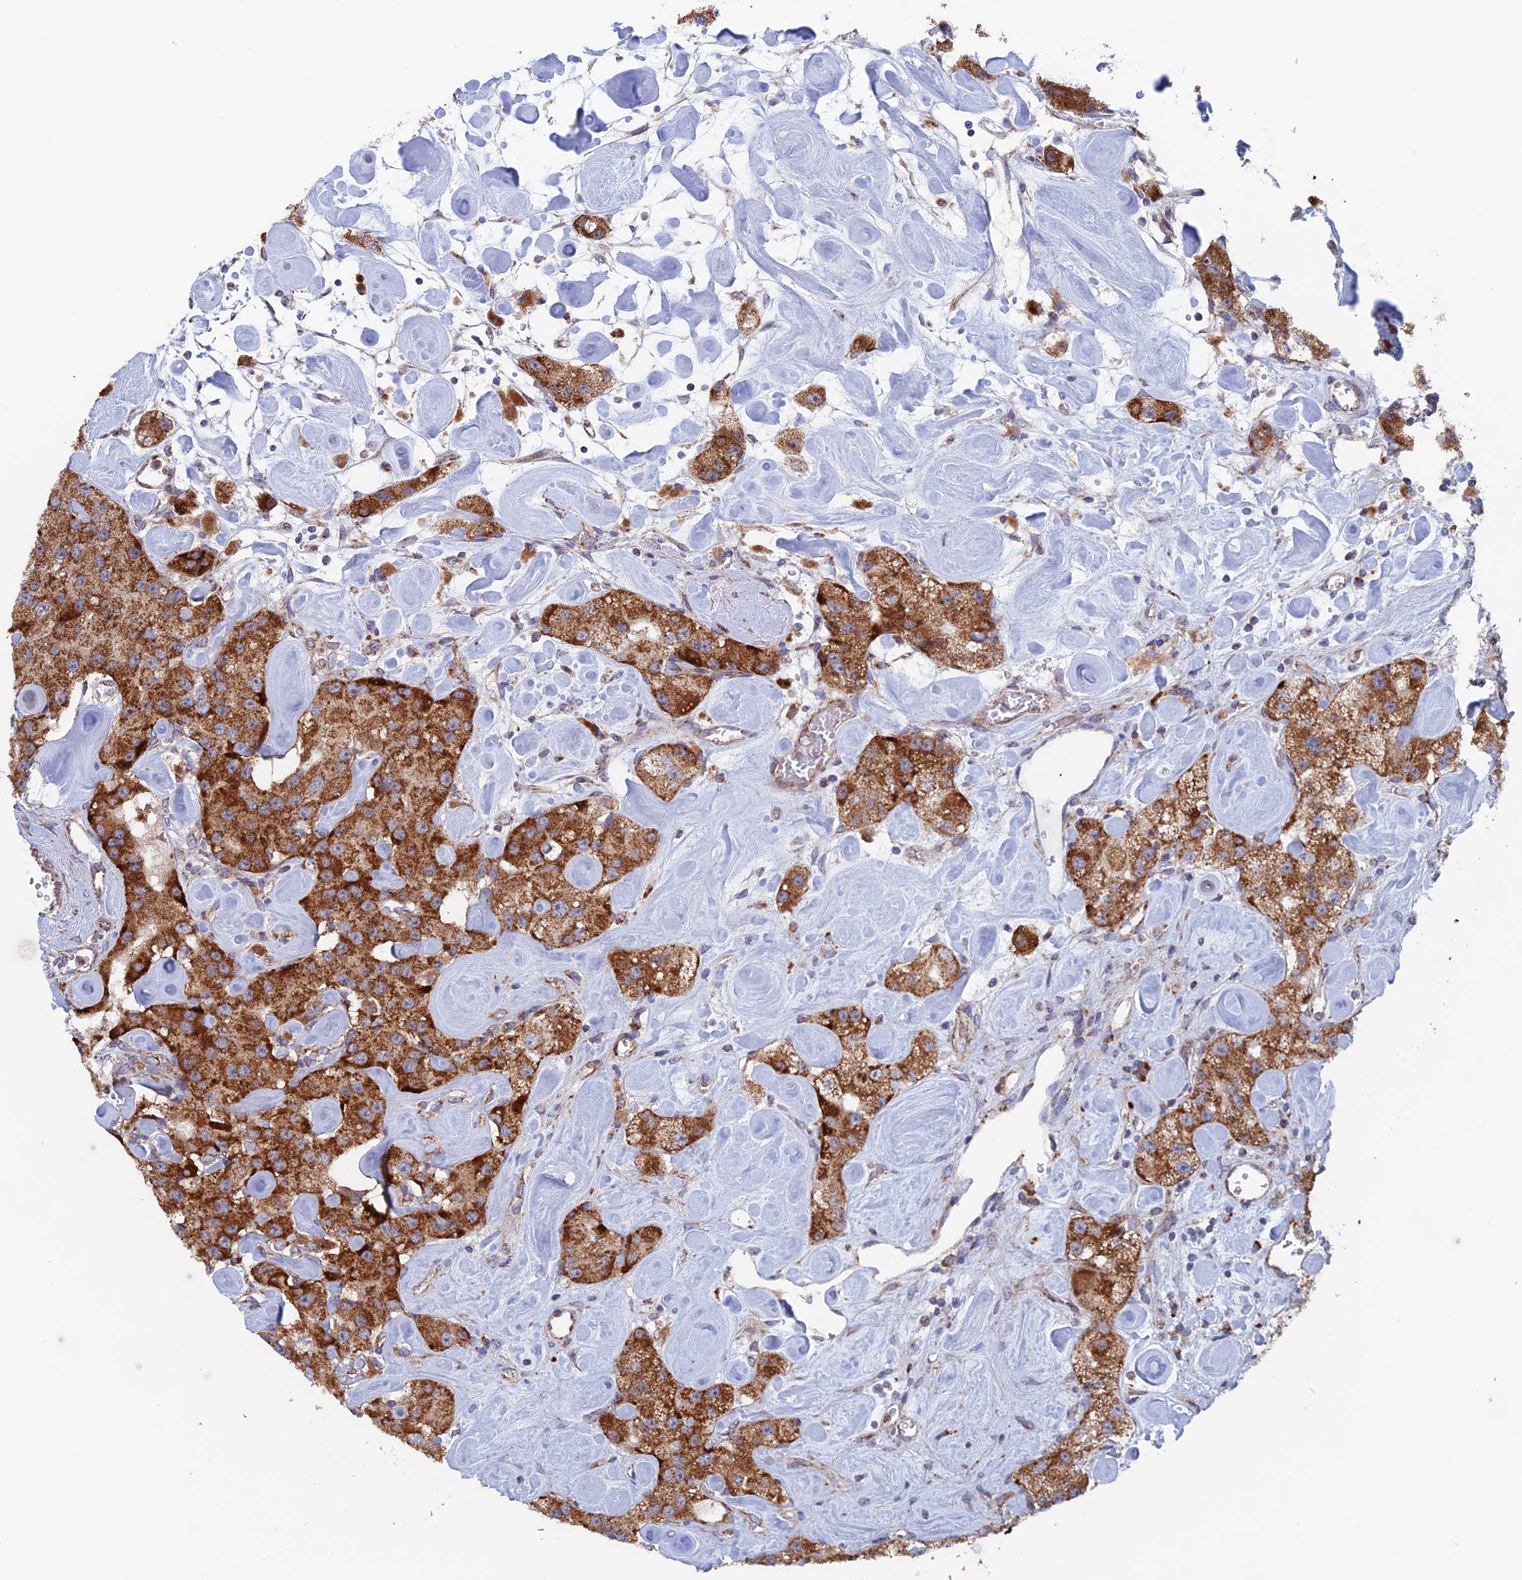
{"staining": {"intensity": "strong", "quantity": ">75%", "location": "cytoplasmic/membranous"}, "tissue": "carcinoid", "cell_type": "Tumor cells", "image_type": "cancer", "snomed": [{"axis": "morphology", "description": "Carcinoid, malignant, NOS"}, {"axis": "topography", "description": "Pancreas"}], "caption": "Immunohistochemical staining of carcinoid shows high levels of strong cytoplasmic/membranous protein expression in about >75% of tumor cells.", "gene": "MRPL1", "patient": {"sex": "male", "age": 41}}